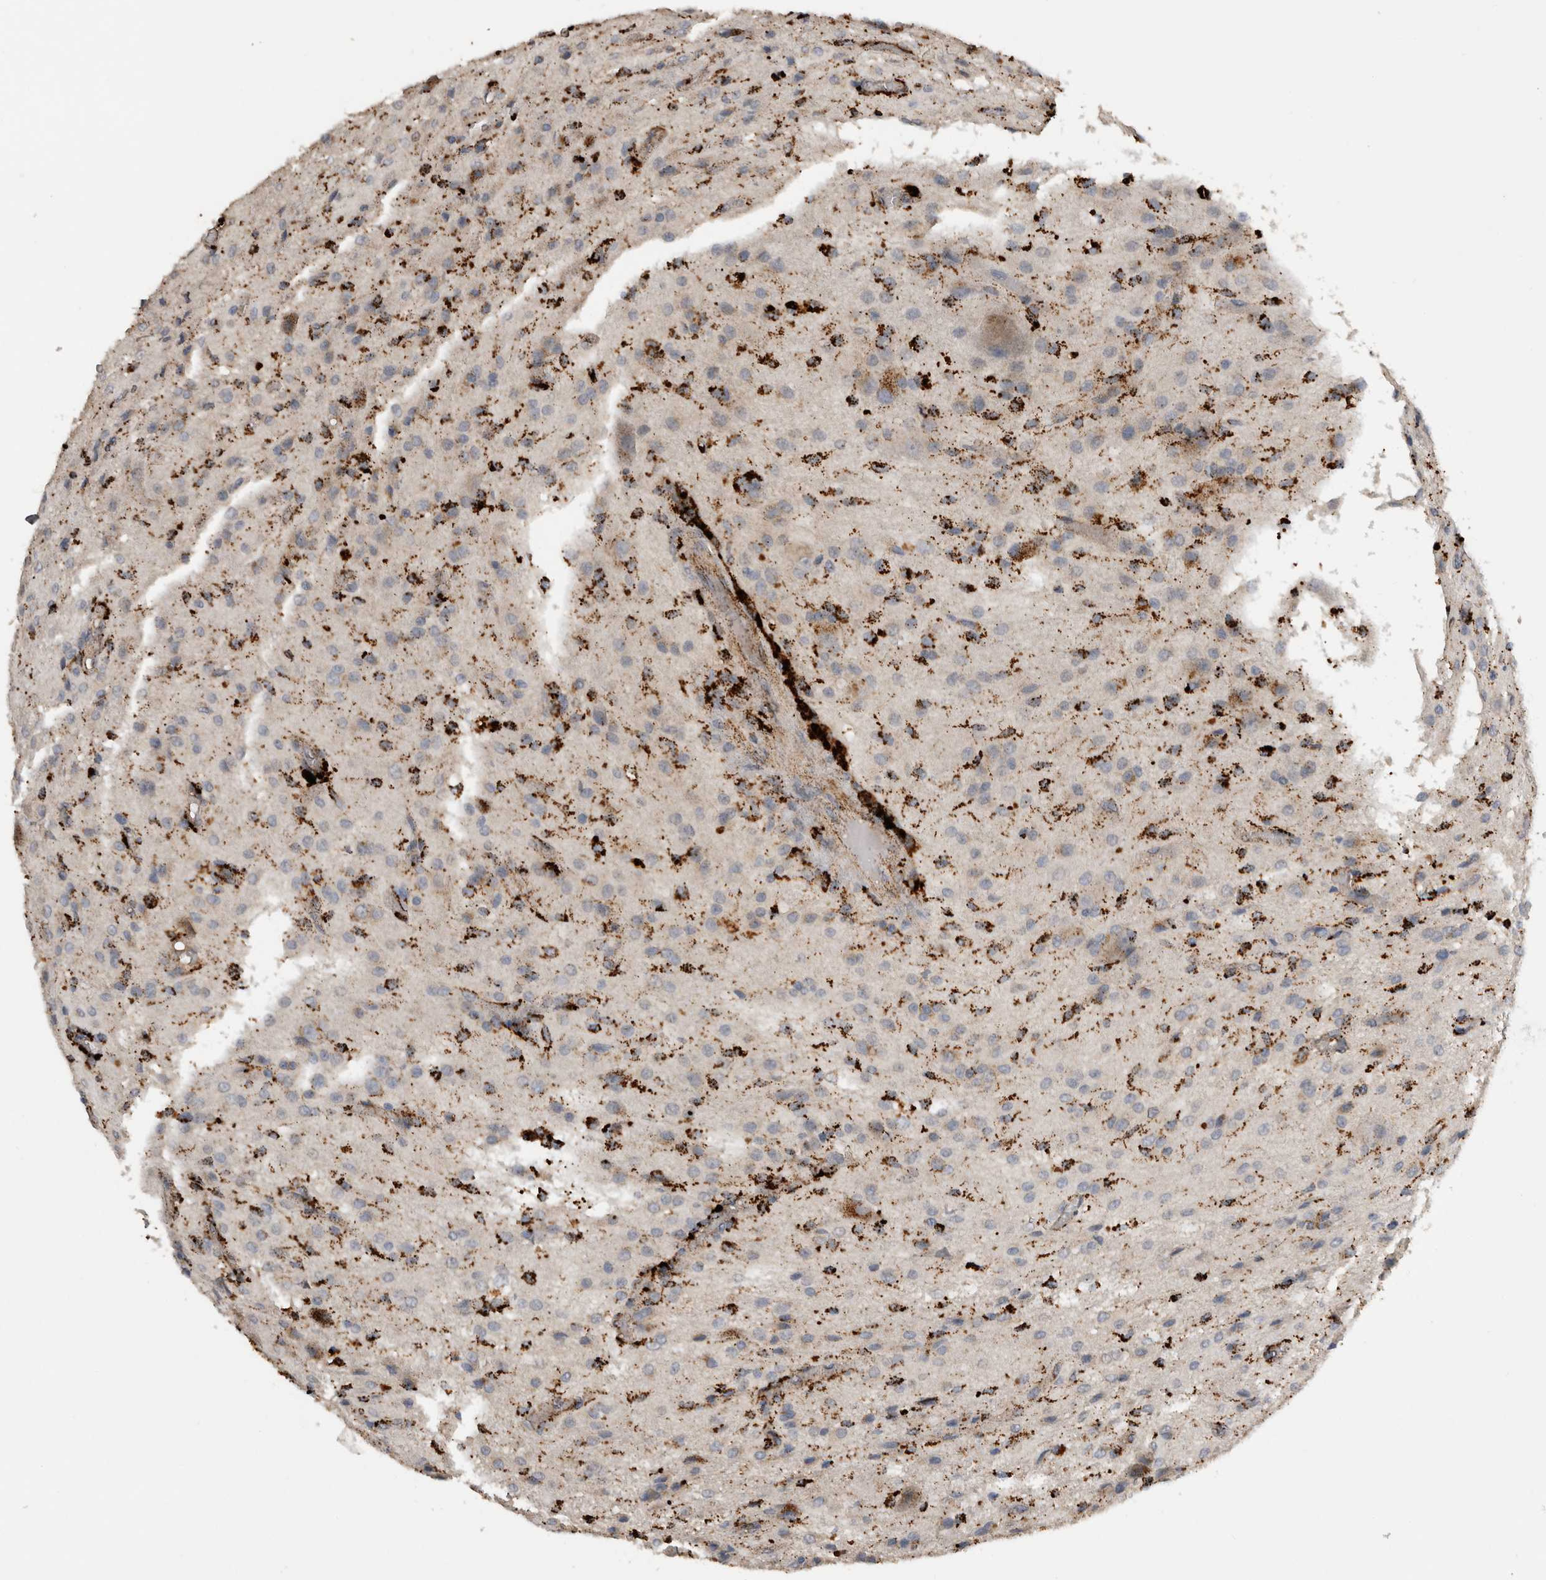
{"staining": {"intensity": "strong", "quantity": "25%-75%", "location": "cytoplasmic/membranous"}, "tissue": "glioma", "cell_type": "Tumor cells", "image_type": "cancer", "snomed": [{"axis": "morphology", "description": "Glioma, malignant, High grade"}, {"axis": "topography", "description": "Brain"}], "caption": "Strong cytoplasmic/membranous expression is appreciated in approximately 25%-75% of tumor cells in glioma.", "gene": "CTSZ", "patient": {"sex": "female", "age": 59}}